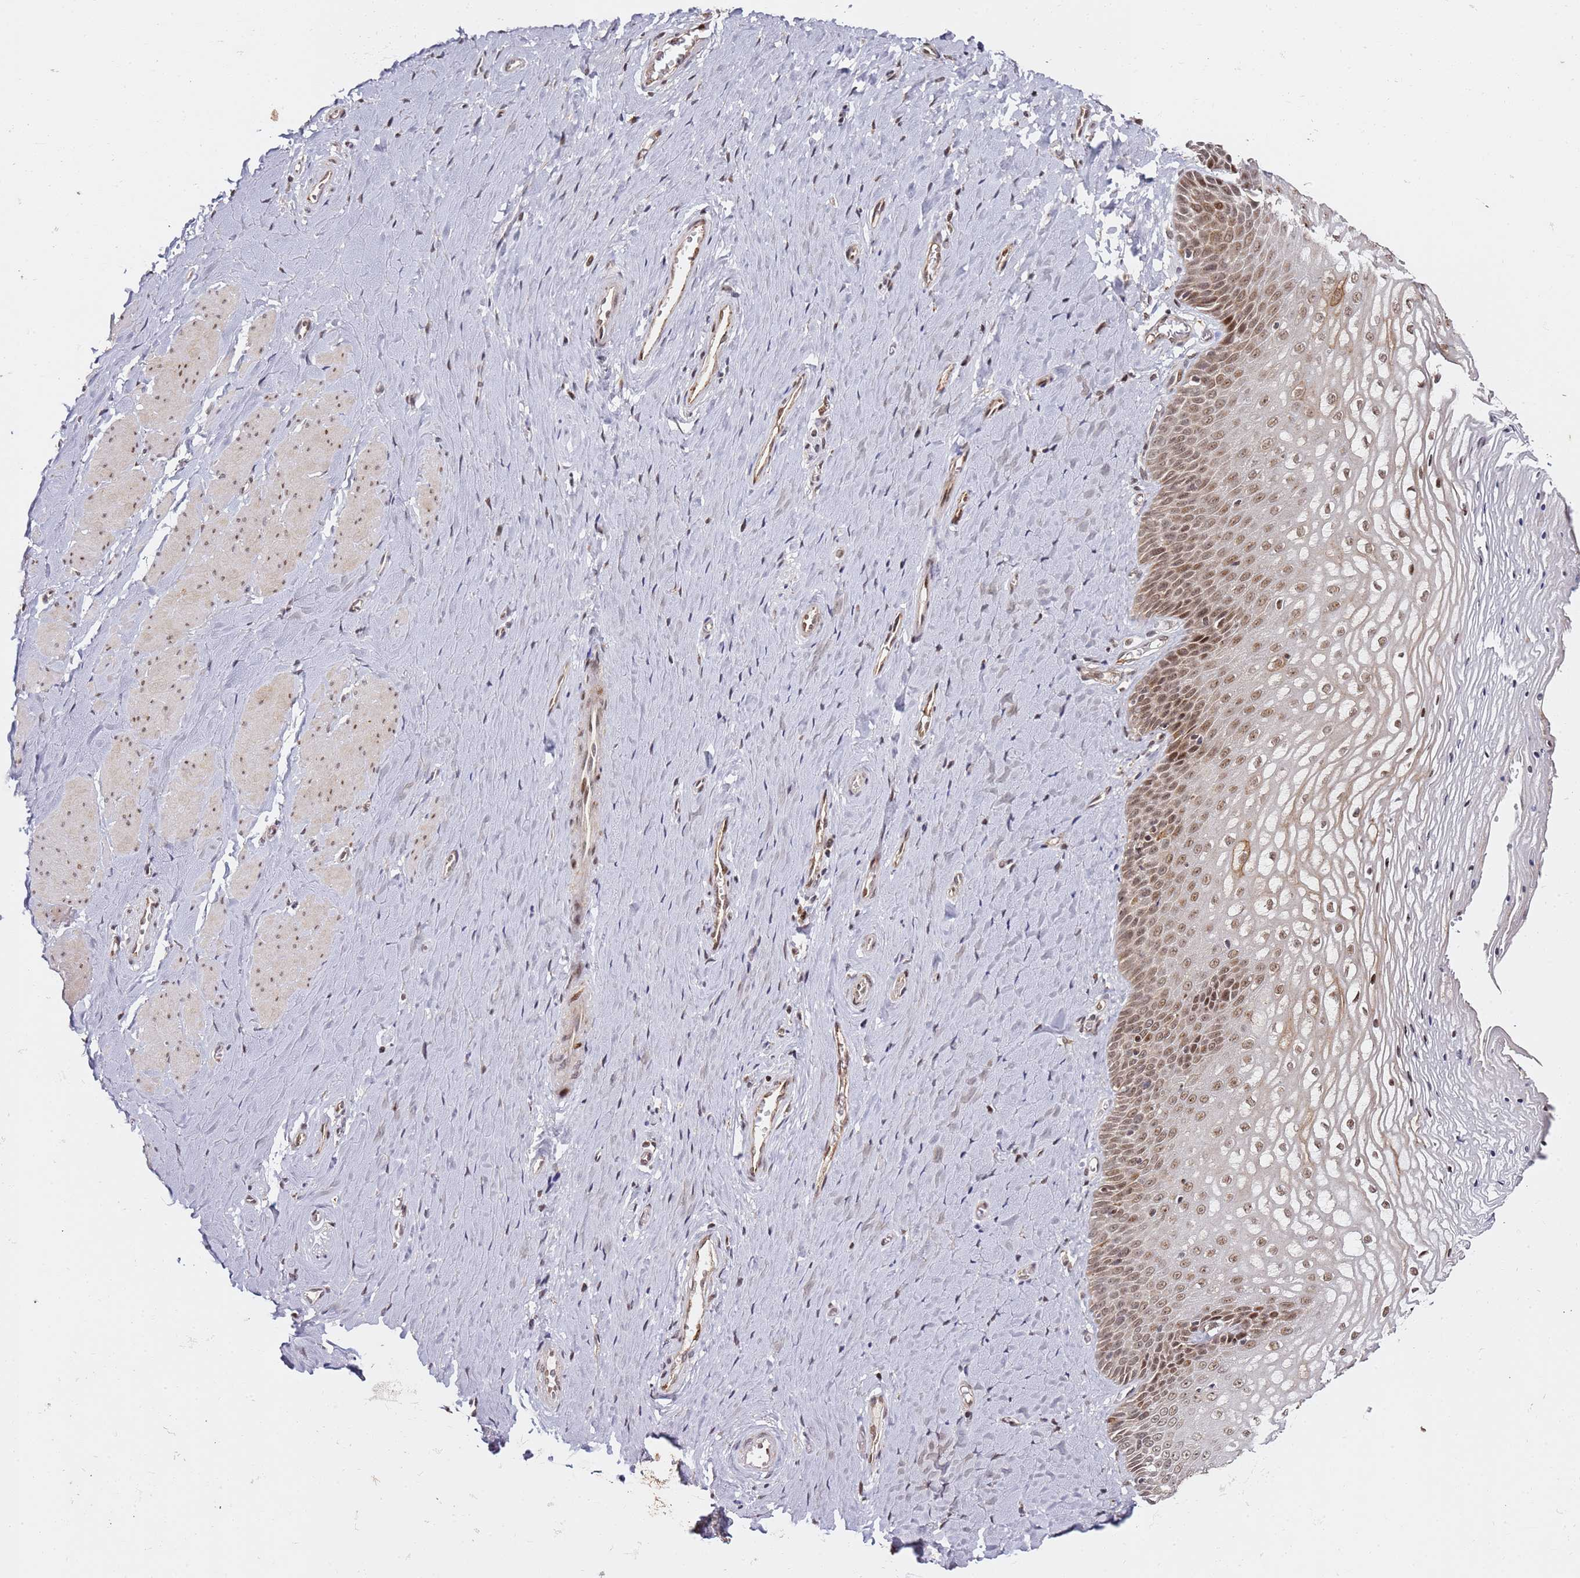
{"staining": {"intensity": "moderate", "quantity": ">75%", "location": "nuclear"}, "tissue": "vagina", "cell_type": "Squamous epithelial cells", "image_type": "normal", "snomed": [{"axis": "morphology", "description": "Normal tissue, NOS"}, {"axis": "topography", "description": "Vagina"}], "caption": "This micrograph reveals immunohistochemistry (IHC) staining of unremarkable human vagina, with medium moderate nuclear positivity in approximately >75% of squamous epithelial cells.", "gene": "TP53AIP1", "patient": {"sex": "female", "age": 65}}